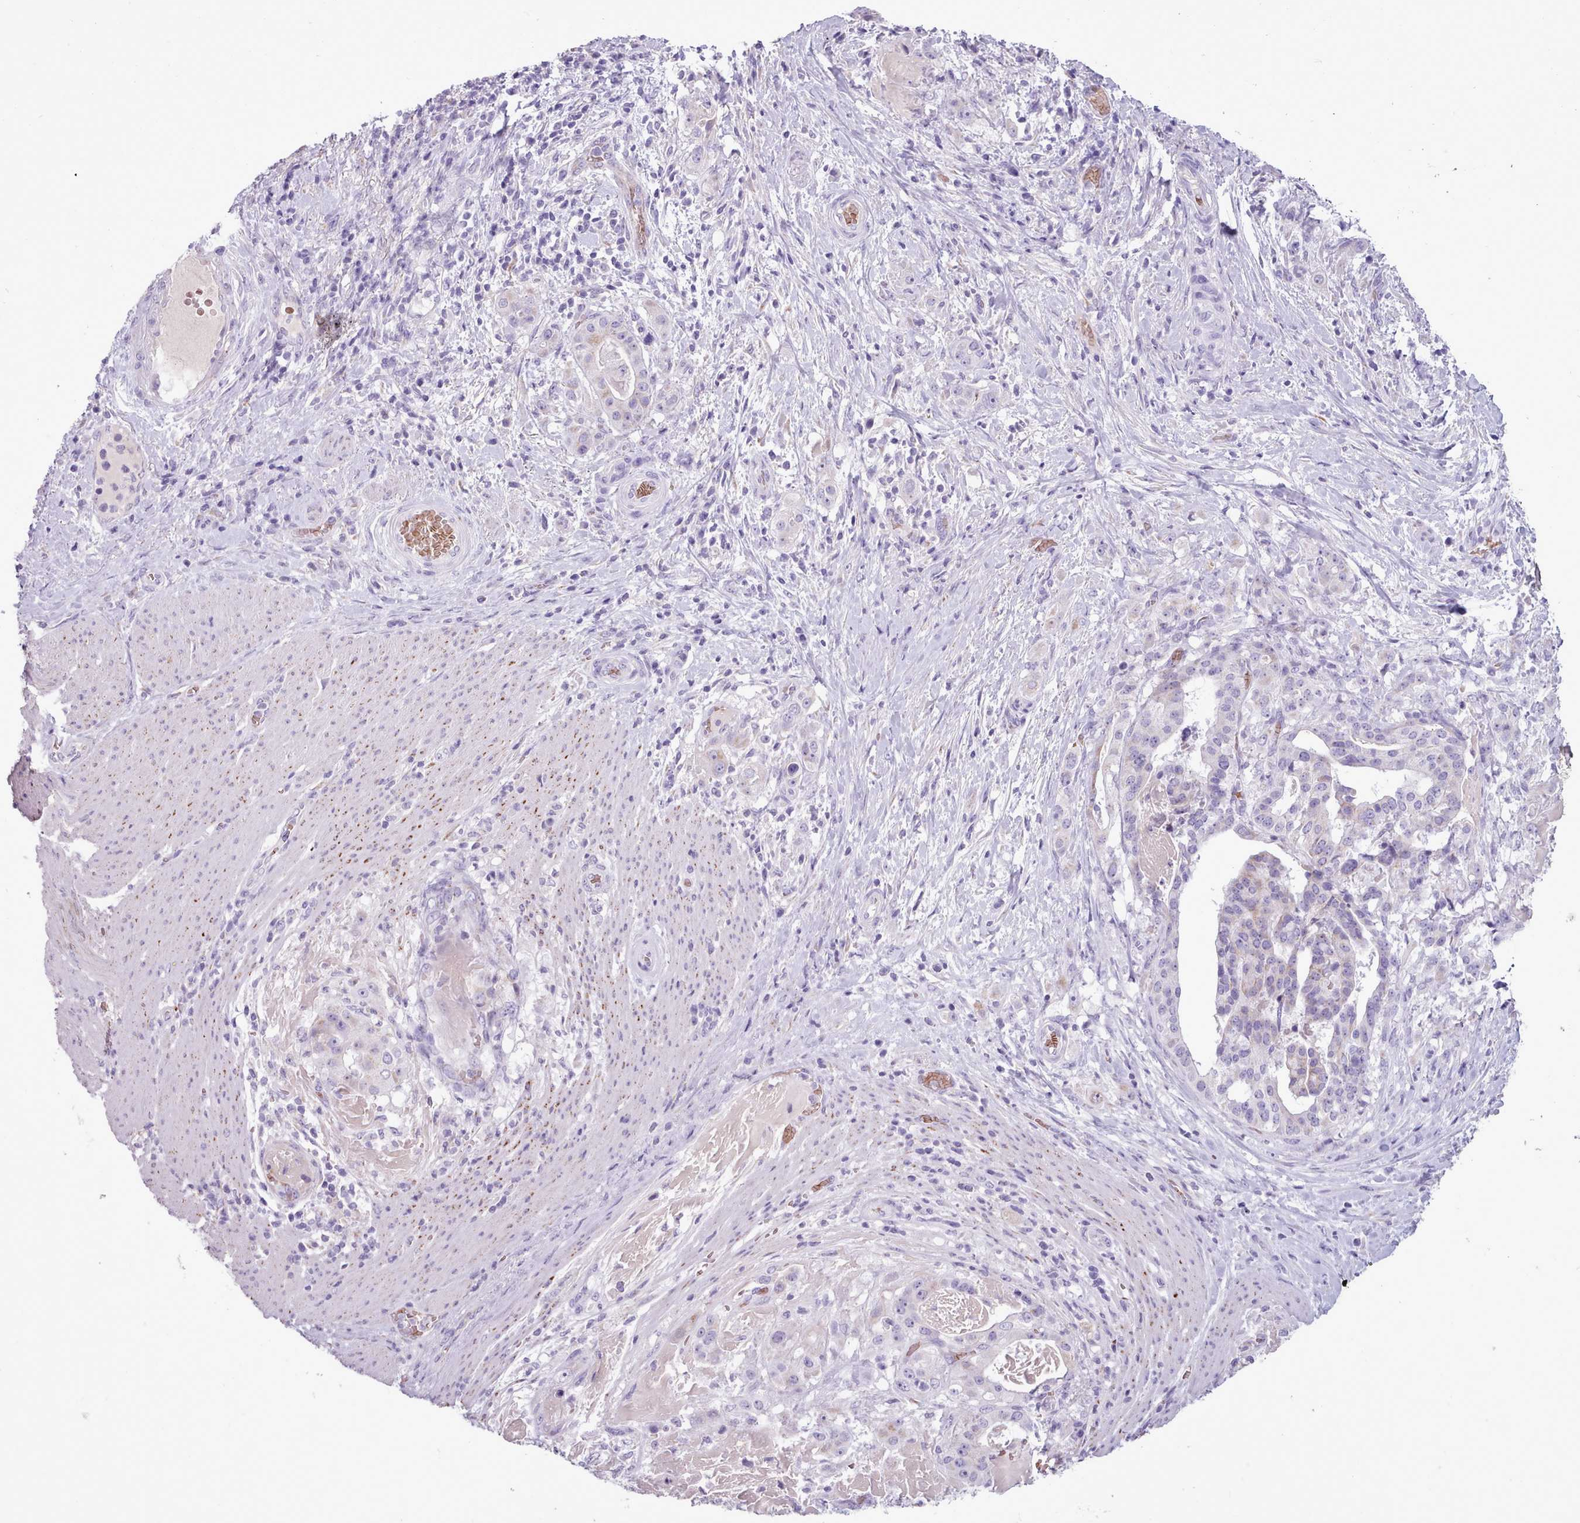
{"staining": {"intensity": "negative", "quantity": "none", "location": "none"}, "tissue": "stomach cancer", "cell_type": "Tumor cells", "image_type": "cancer", "snomed": [{"axis": "morphology", "description": "Adenocarcinoma, NOS"}, {"axis": "topography", "description": "Stomach"}], "caption": "Stomach cancer stained for a protein using IHC displays no positivity tumor cells.", "gene": "AK4", "patient": {"sex": "male", "age": 48}}